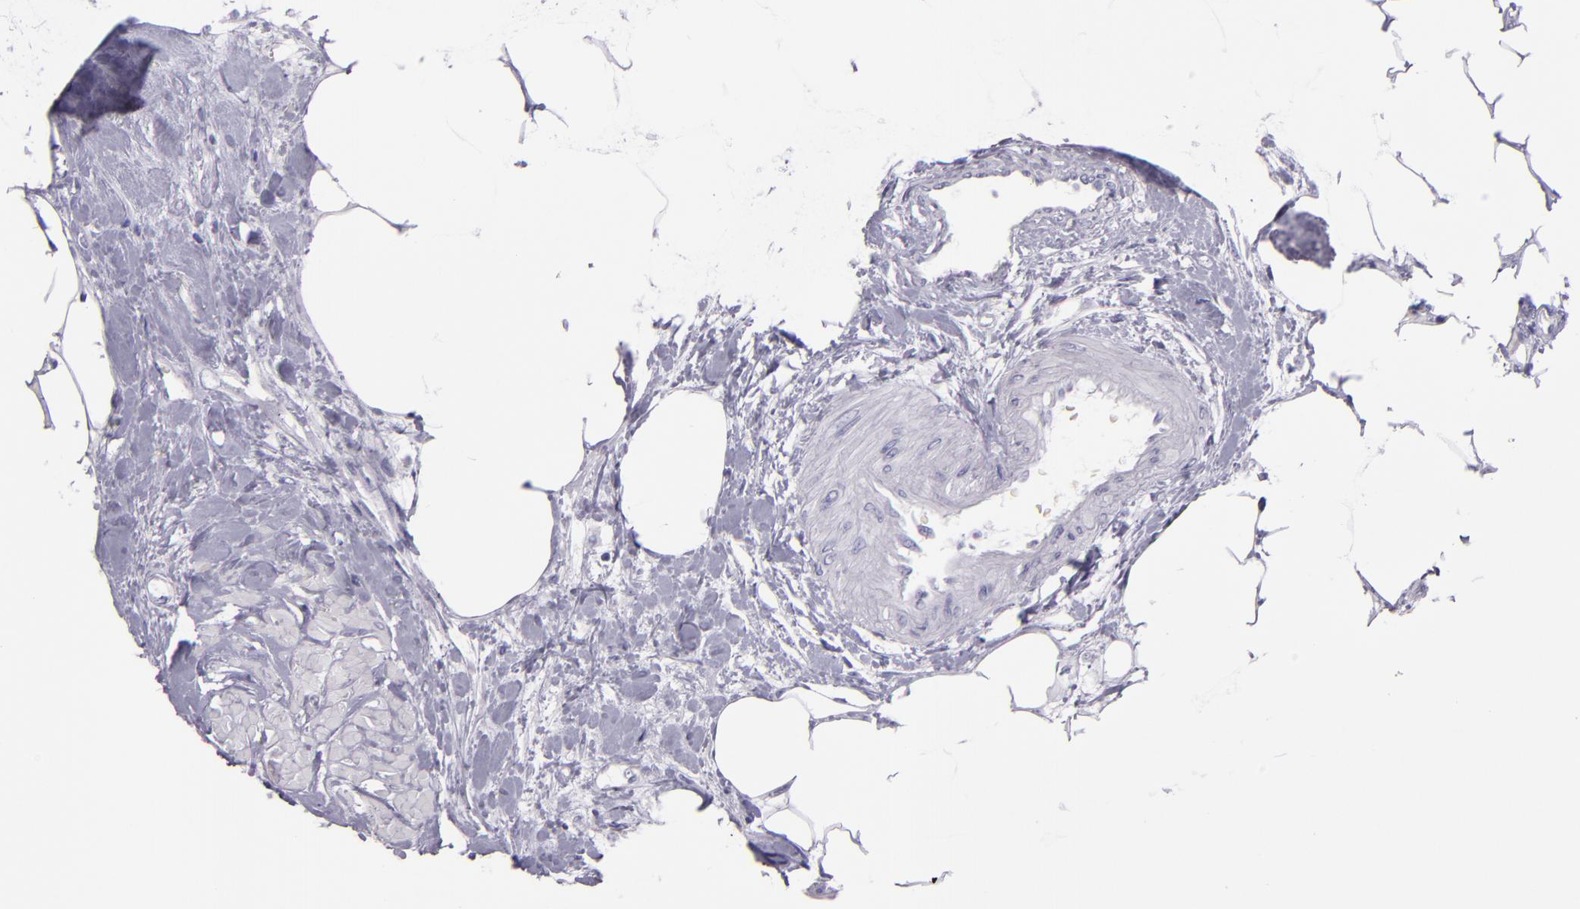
{"staining": {"intensity": "negative", "quantity": "none", "location": "none"}, "tissue": "urothelial cancer", "cell_type": "Tumor cells", "image_type": "cancer", "snomed": [{"axis": "morphology", "description": "Urothelial carcinoma, High grade"}, {"axis": "topography", "description": "Urinary bladder"}], "caption": "Urothelial cancer was stained to show a protein in brown. There is no significant positivity in tumor cells.", "gene": "CR2", "patient": {"sex": "male", "age": 61}}